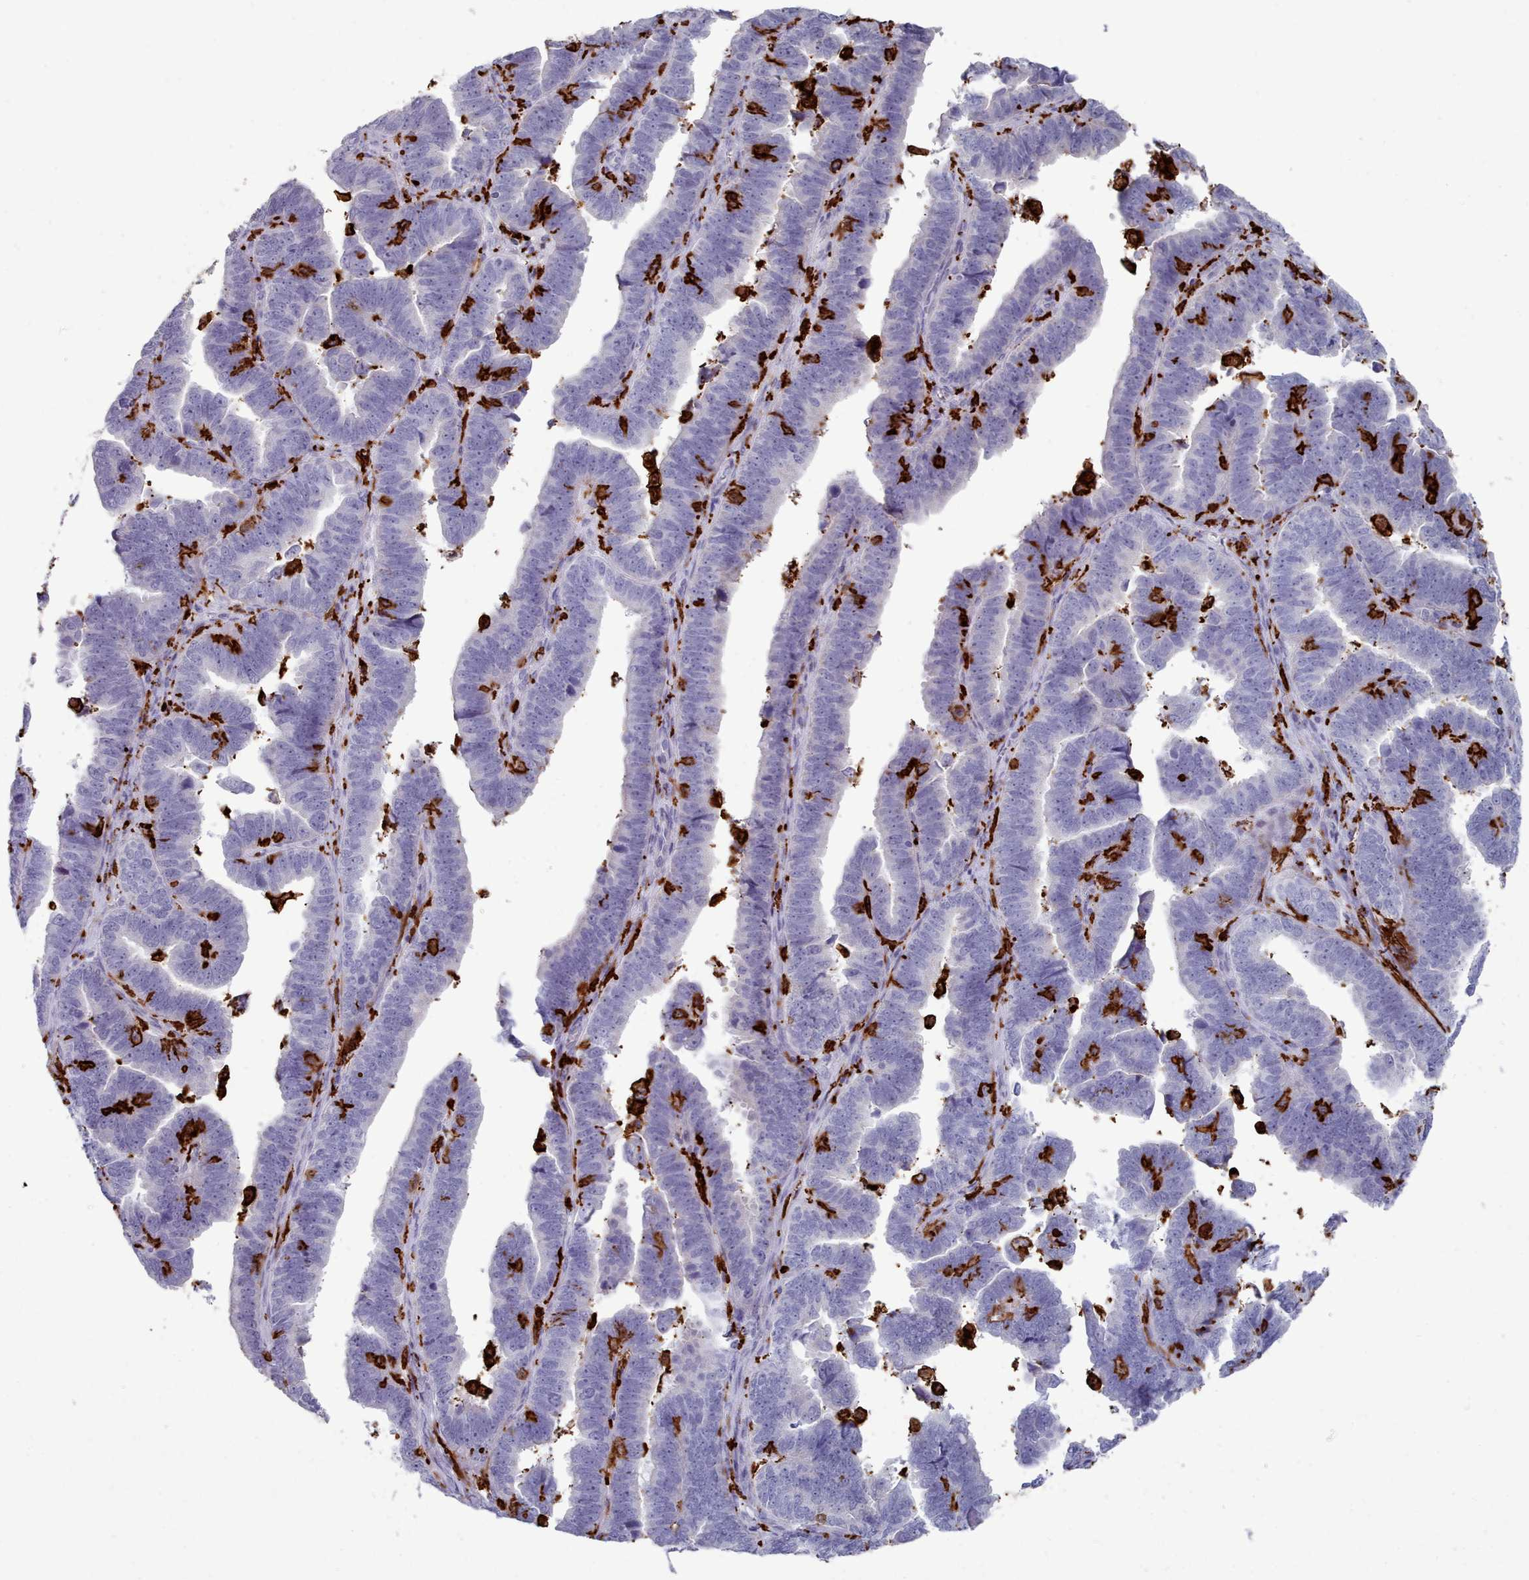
{"staining": {"intensity": "negative", "quantity": "none", "location": "none"}, "tissue": "endometrial cancer", "cell_type": "Tumor cells", "image_type": "cancer", "snomed": [{"axis": "morphology", "description": "Adenocarcinoma, NOS"}, {"axis": "topography", "description": "Endometrium"}], "caption": "The image reveals no staining of tumor cells in endometrial cancer.", "gene": "AIF1", "patient": {"sex": "female", "age": 75}}